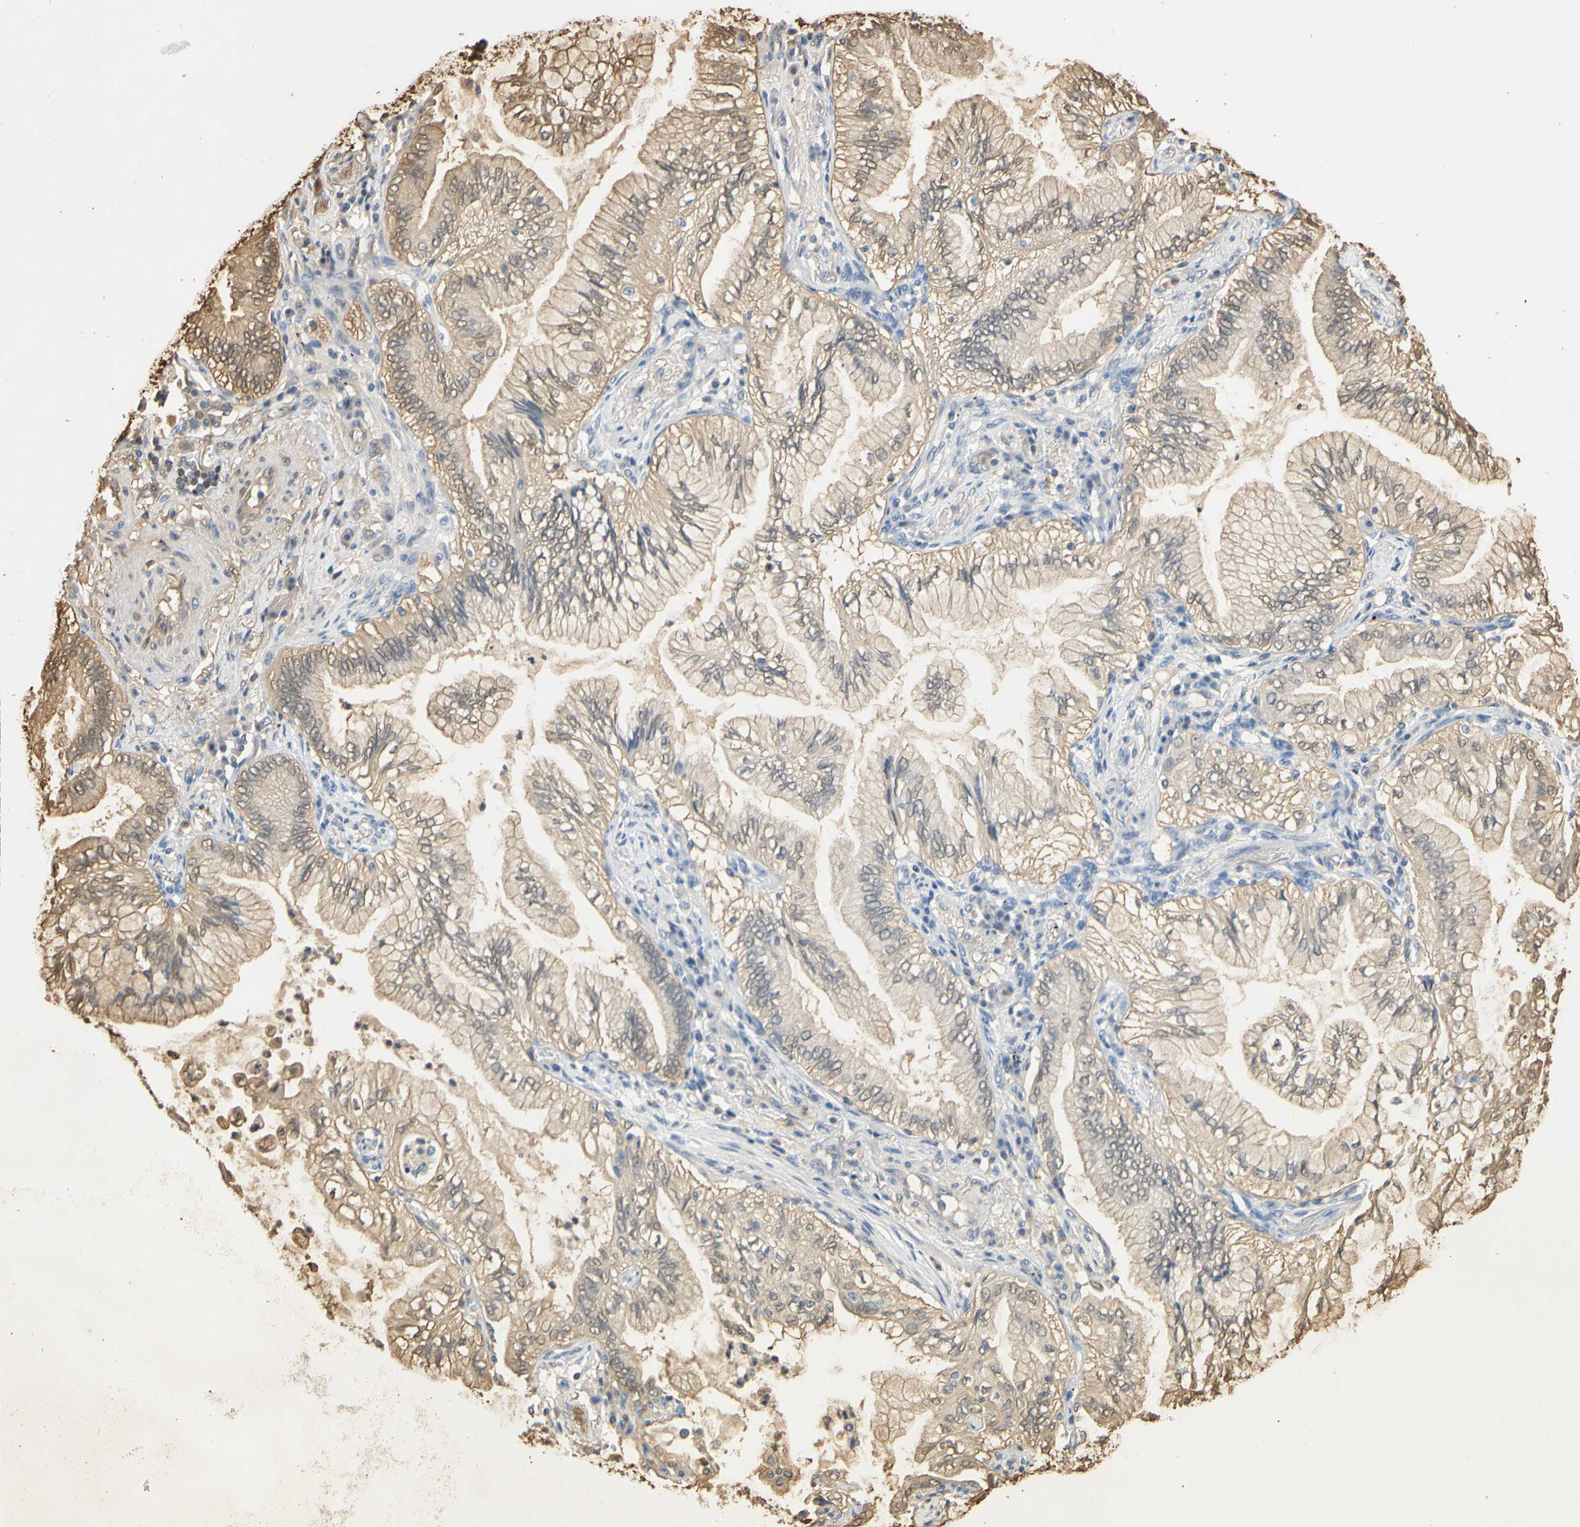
{"staining": {"intensity": "weak", "quantity": ">75%", "location": "cytoplasmic/membranous"}, "tissue": "lung cancer", "cell_type": "Tumor cells", "image_type": "cancer", "snomed": [{"axis": "morphology", "description": "Normal tissue, NOS"}, {"axis": "morphology", "description": "Adenocarcinoma, NOS"}, {"axis": "topography", "description": "Bronchus"}, {"axis": "topography", "description": "Lung"}], "caption": "Human adenocarcinoma (lung) stained with a protein marker displays weak staining in tumor cells.", "gene": "S100A6", "patient": {"sex": "female", "age": 70}}